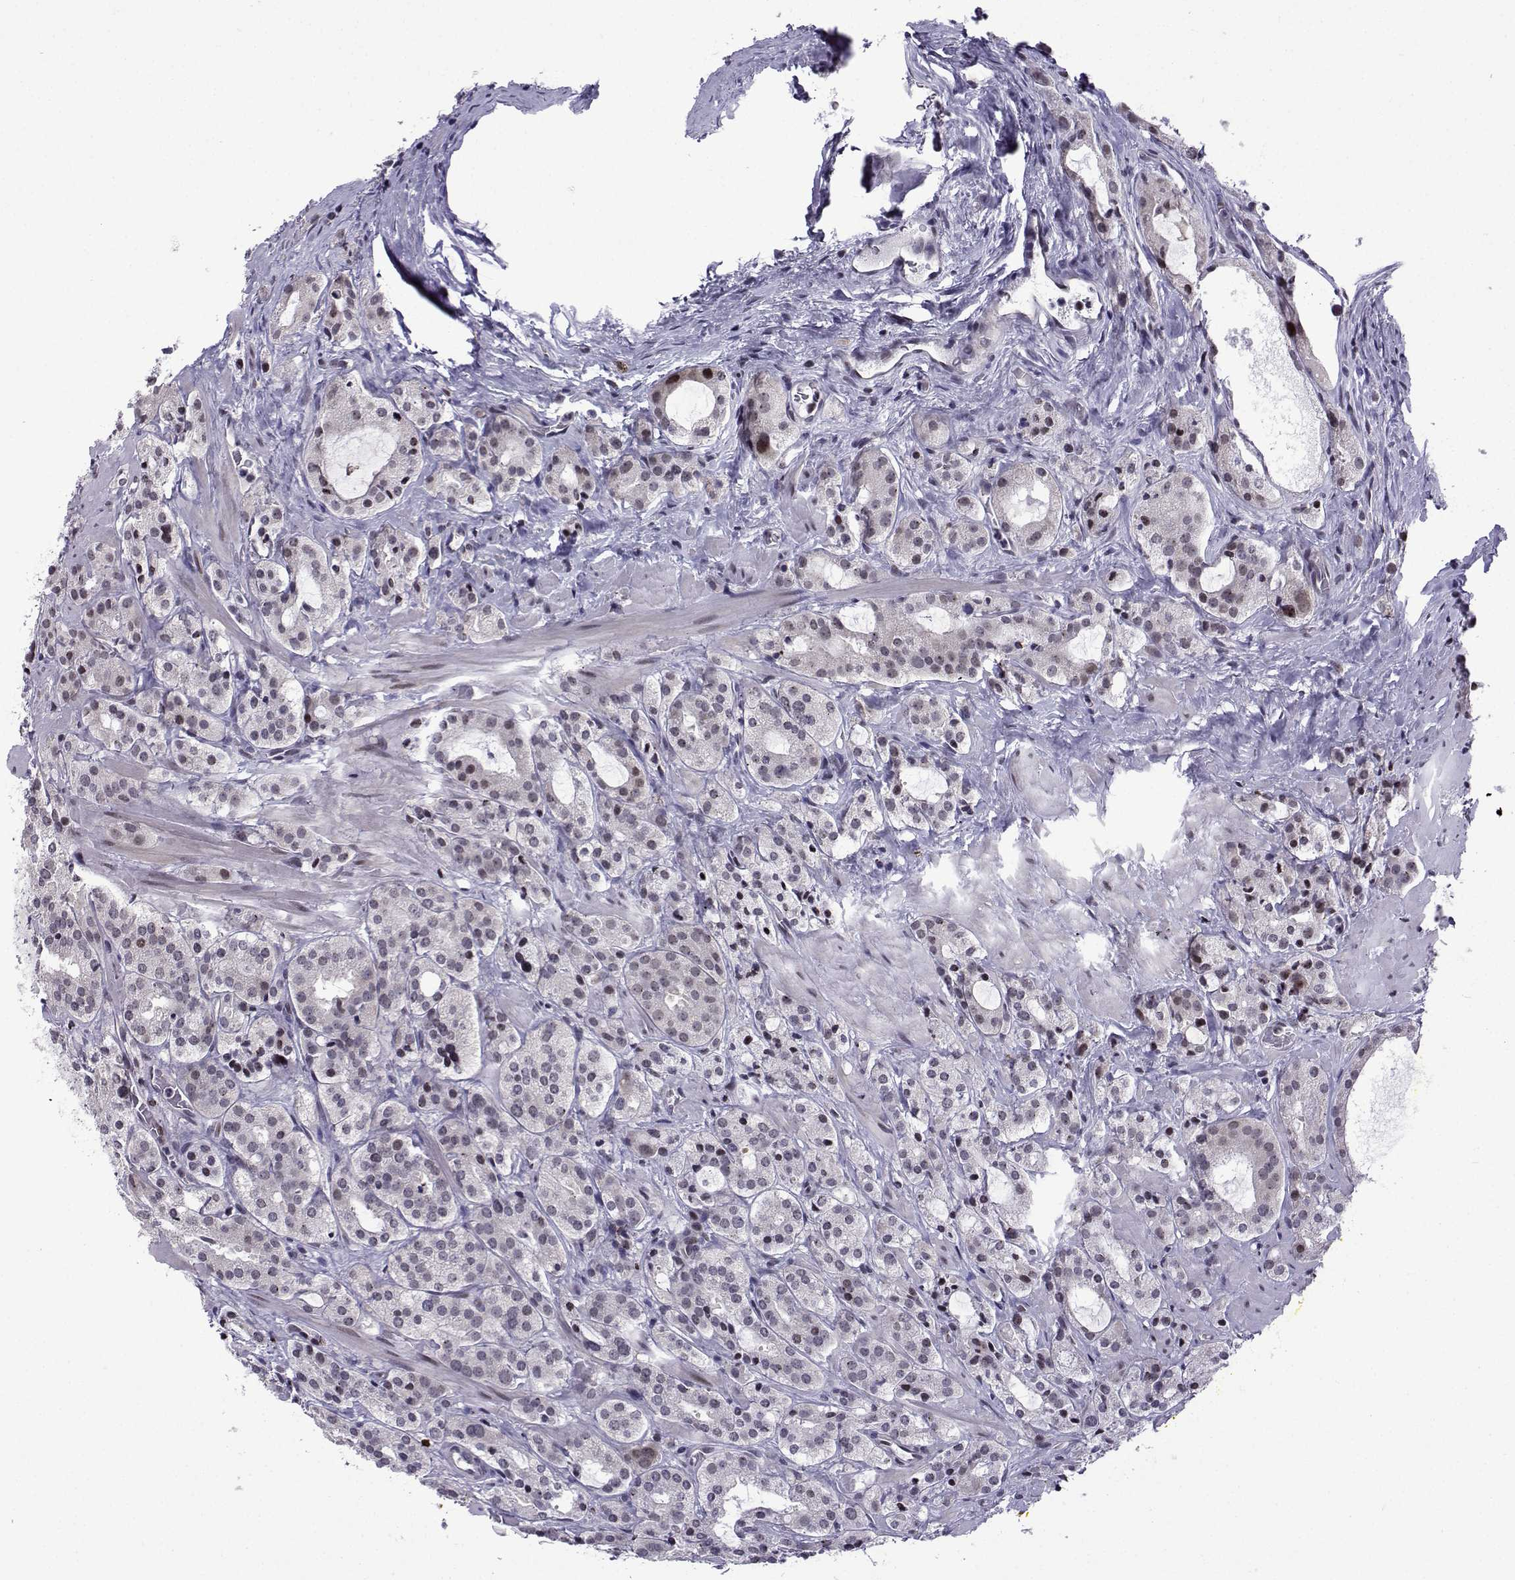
{"staining": {"intensity": "negative", "quantity": "none", "location": "none"}, "tissue": "prostate cancer", "cell_type": "Tumor cells", "image_type": "cancer", "snomed": [{"axis": "morphology", "description": "Adenocarcinoma, NOS"}, {"axis": "morphology", "description": "Adenocarcinoma, High grade"}, {"axis": "topography", "description": "Prostate"}], "caption": "Tumor cells are negative for brown protein staining in adenocarcinoma (prostate).", "gene": "FGF3", "patient": {"sex": "male", "age": 62}}